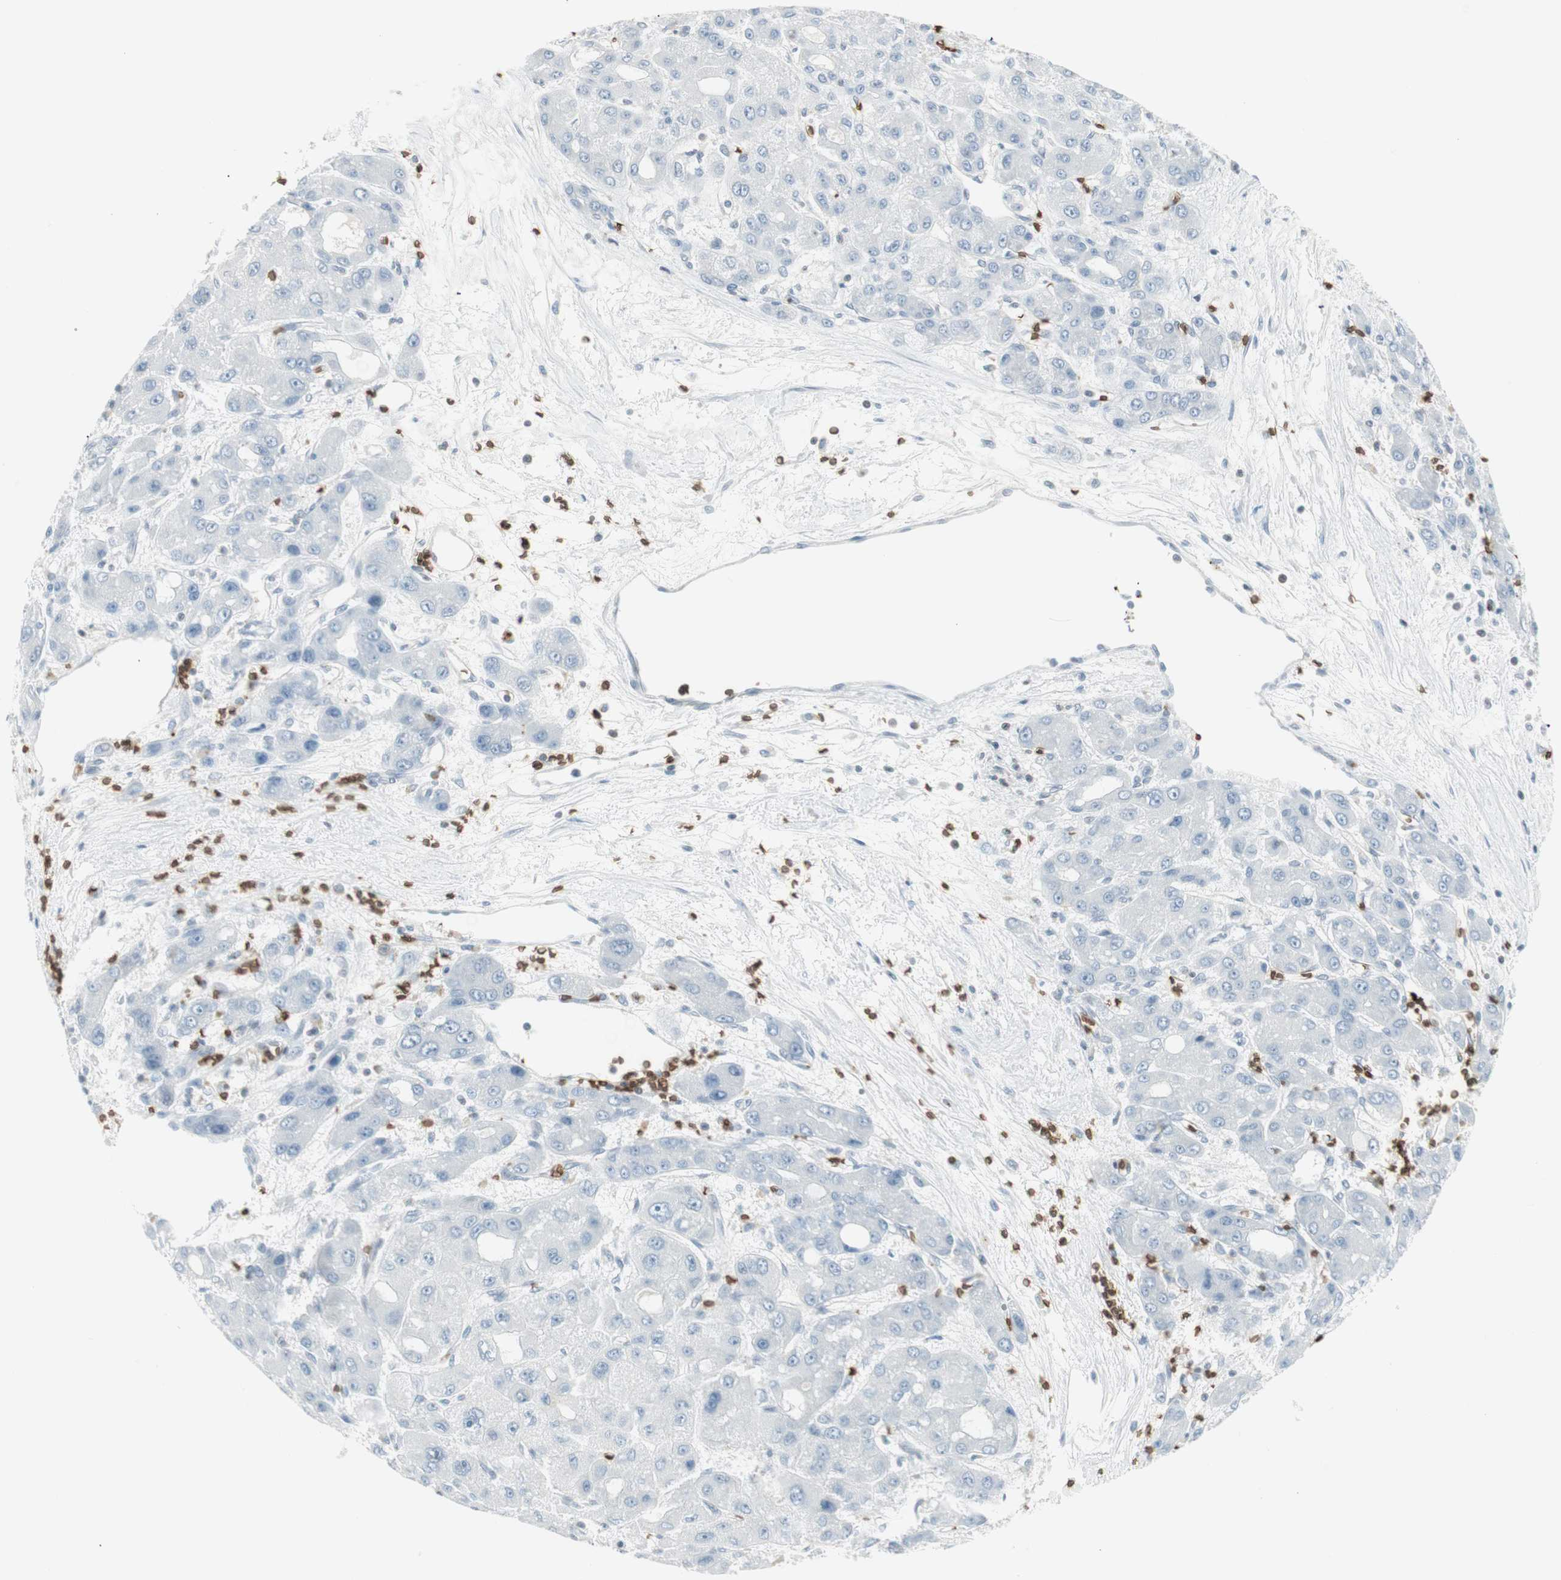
{"staining": {"intensity": "negative", "quantity": "none", "location": "none"}, "tissue": "liver cancer", "cell_type": "Tumor cells", "image_type": "cancer", "snomed": [{"axis": "morphology", "description": "Carcinoma, Hepatocellular, NOS"}, {"axis": "topography", "description": "Liver"}], "caption": "This is an immunohistochemistry histopathology image of hepatocellular carcinoma (liver). There is no expression in tumor cells.", "gene": "MAP4K1", "patient": {"sex": "male", "age": 55}}